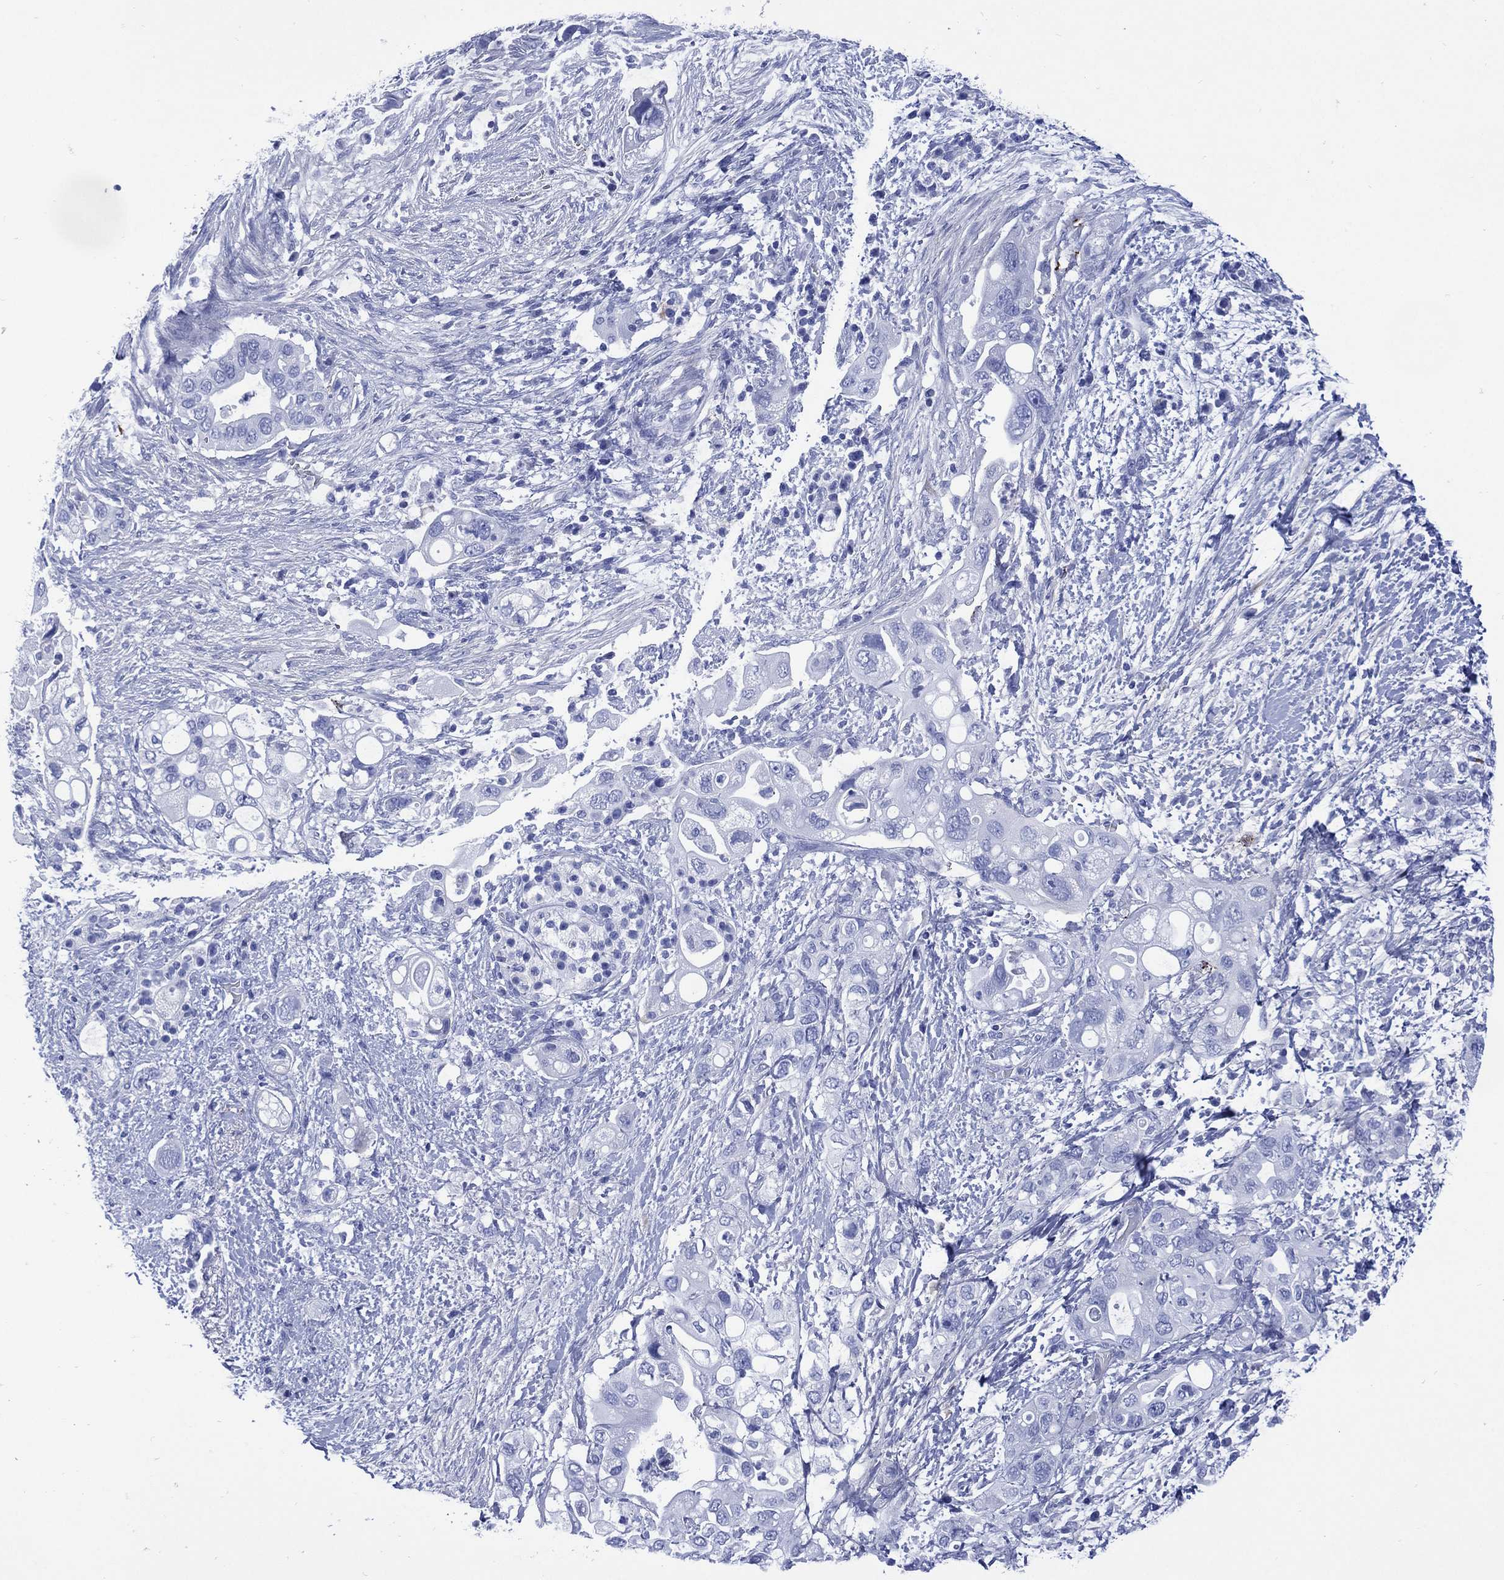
{"staining": {"intensity": "negative", "quantity": "none", "location": "none"}, "tissue": "pancreatic cancer", "cell_type": "Tumor cells", "image_type": "cancer", "snomed": [{"axis": "morphology", "description": "Adenocarcinoma, NOS"}, {"axis": "topography", "description": "Pancreas"}], "caption": "Histopathology image shows no protein positivity in tumor cells of pancreatic cancer tissue. Nuclei are stained in blue.", "gene": "SHCBP1L", "patient": {"sex": "female", "age": 72}}